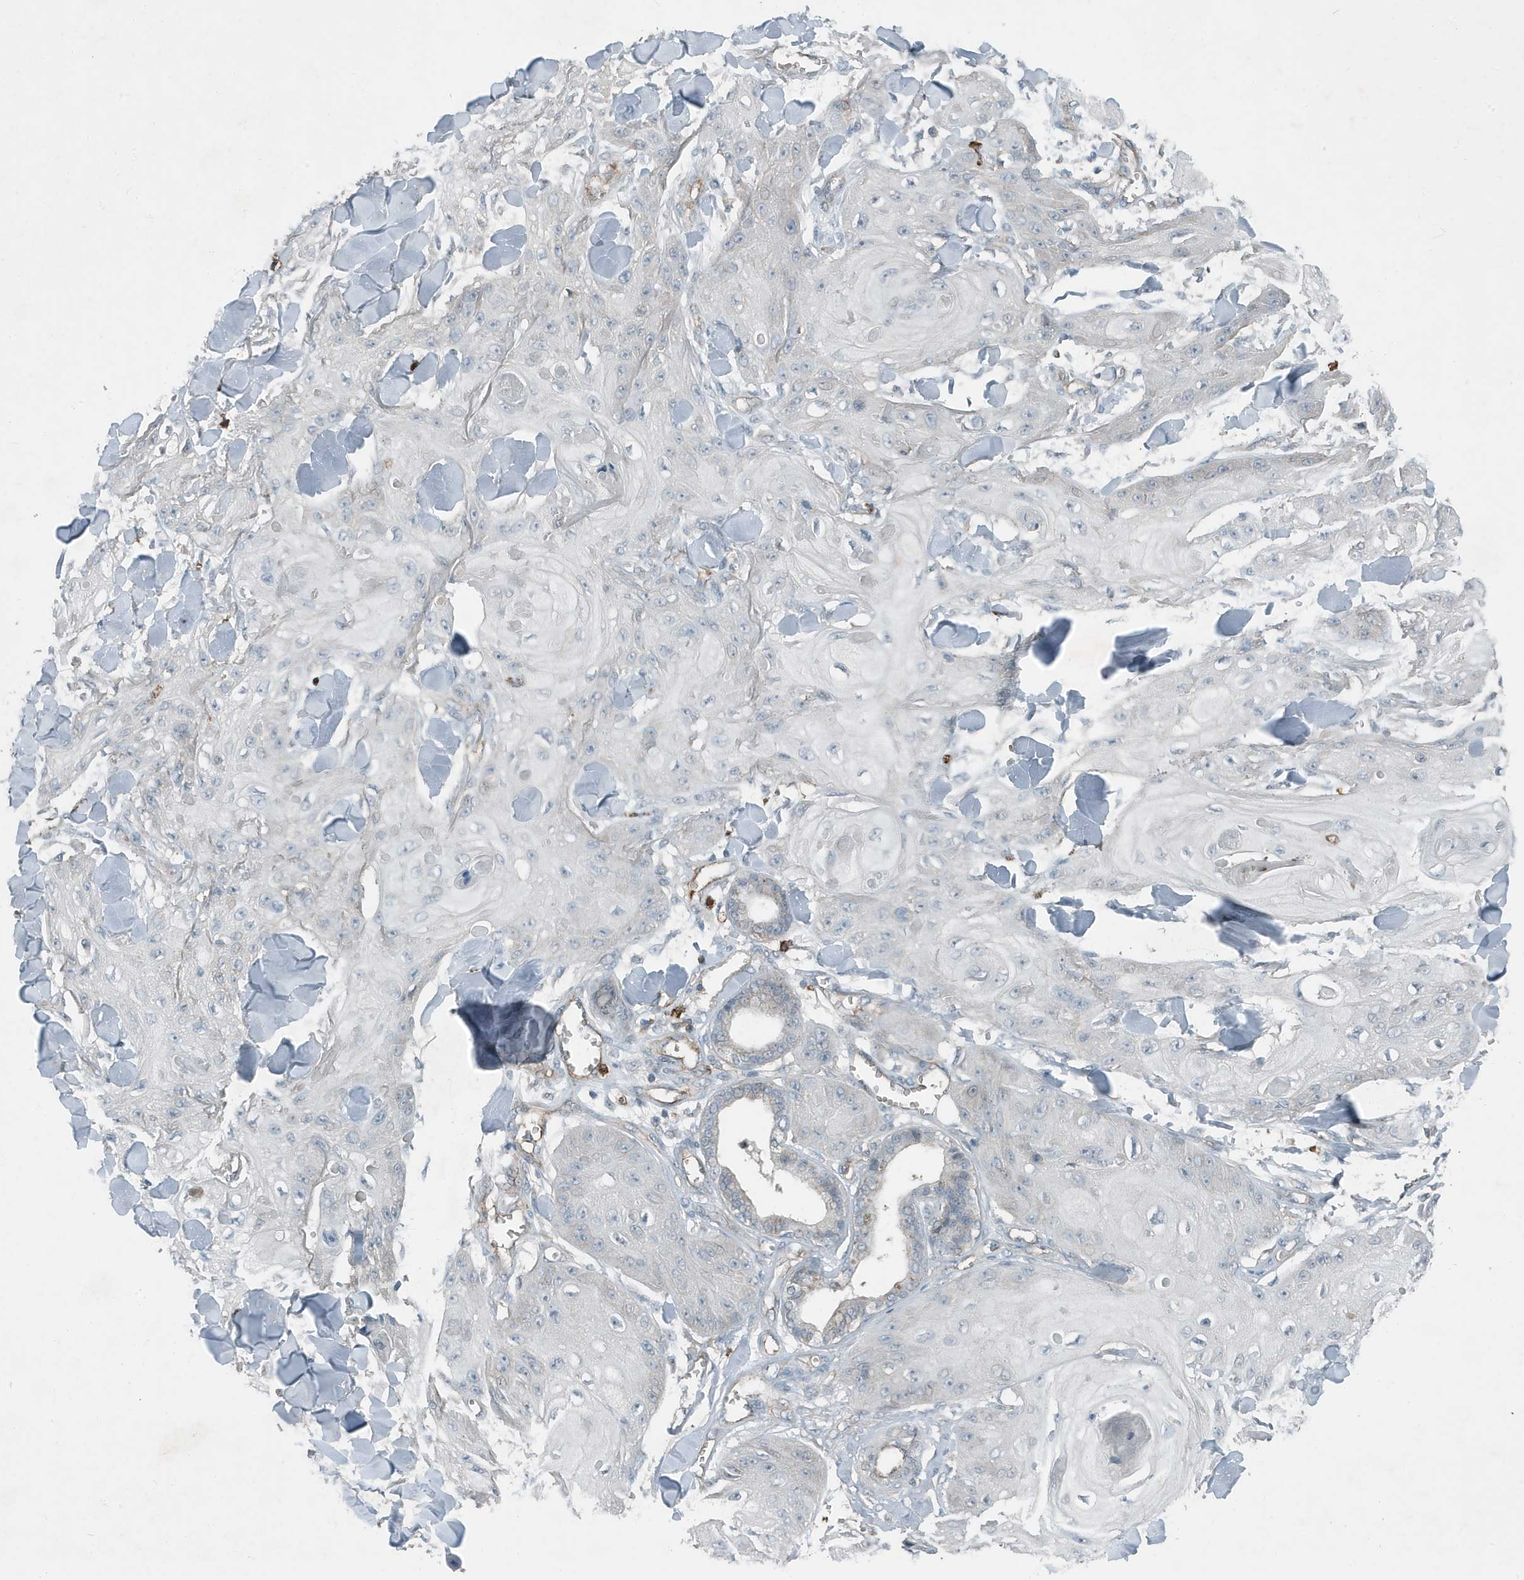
{"staining": {"intensity": "negative", "quantity": "none", "location": "none"}, "tissue": "skin cancer", "cell_type": "Tumor cells", "image_type": "cancer", "snomed": [{"axis": "morphology", "description": "Squamous cell carcinoma, NOS"}, {"axis": "topography", "description": "Skin"}], "caption": "Immunohistochemistry (IHC) of human skin squamous cell carcinoma demonstrates no expression in tumor cells.", "gene": "DAPP1", "patient": {"sex": "male", "age": 74}}